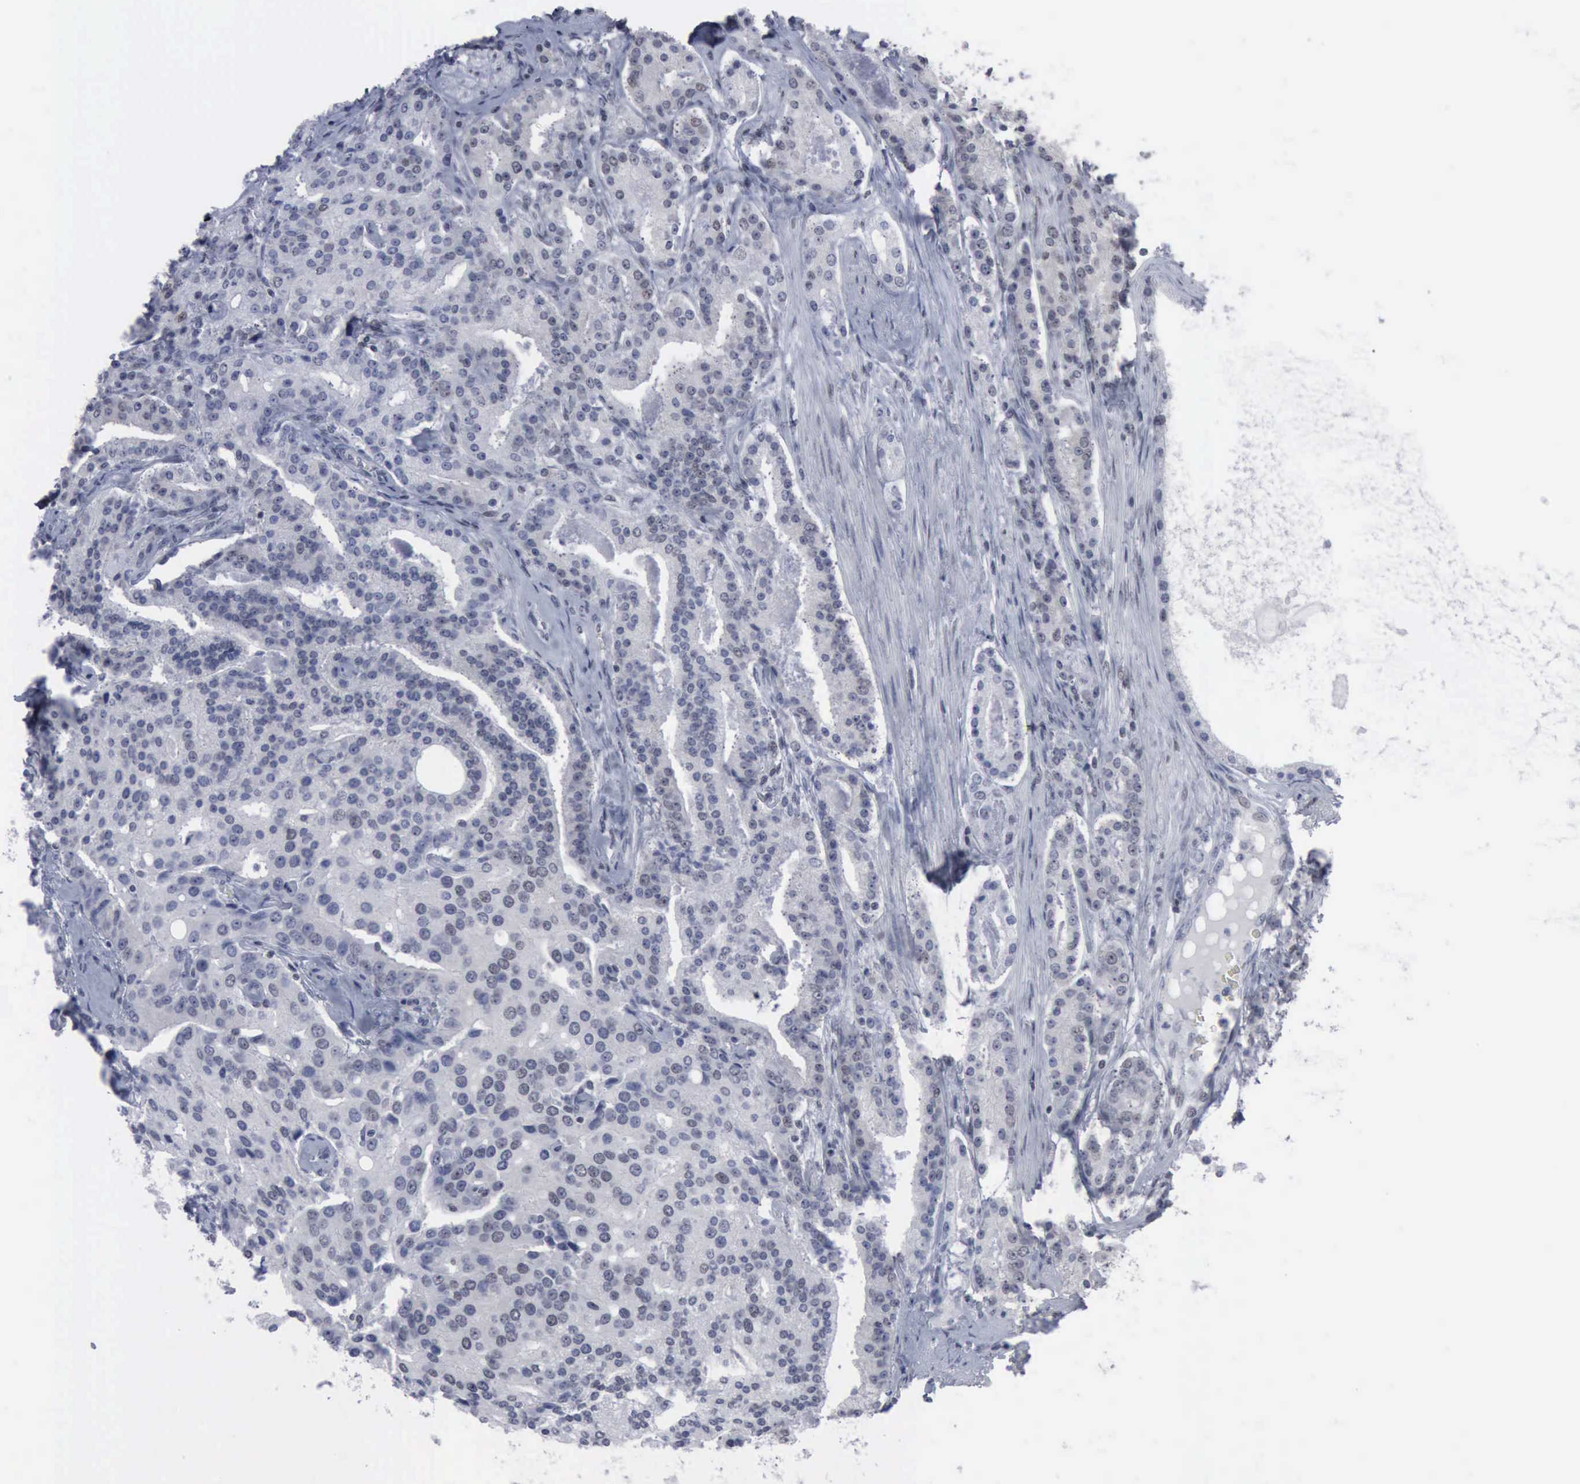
{"staining": {"intensity": "negative", "quantity": "none", "location": "none"}, "tissue": "prostate cancer", "cell_type": "Tumor cells", "image_type": "cancer", "snomed": [{"axis": "morphology", "description": "Adenocarcinoma, Medium grade"}, {"axis": "topography", "description": "Prostate"}], "caption": "There is no significant staining in tumor cells of prostate cancer. (Stains: DAB (3,3'-diaminobenzidine) immunohistochemistry with hematoxylin counter stain, Microscopy: brightfield microscopy at high magnification).", "gene": "XPA", "patient": {"sex": "male", "age": 72}}